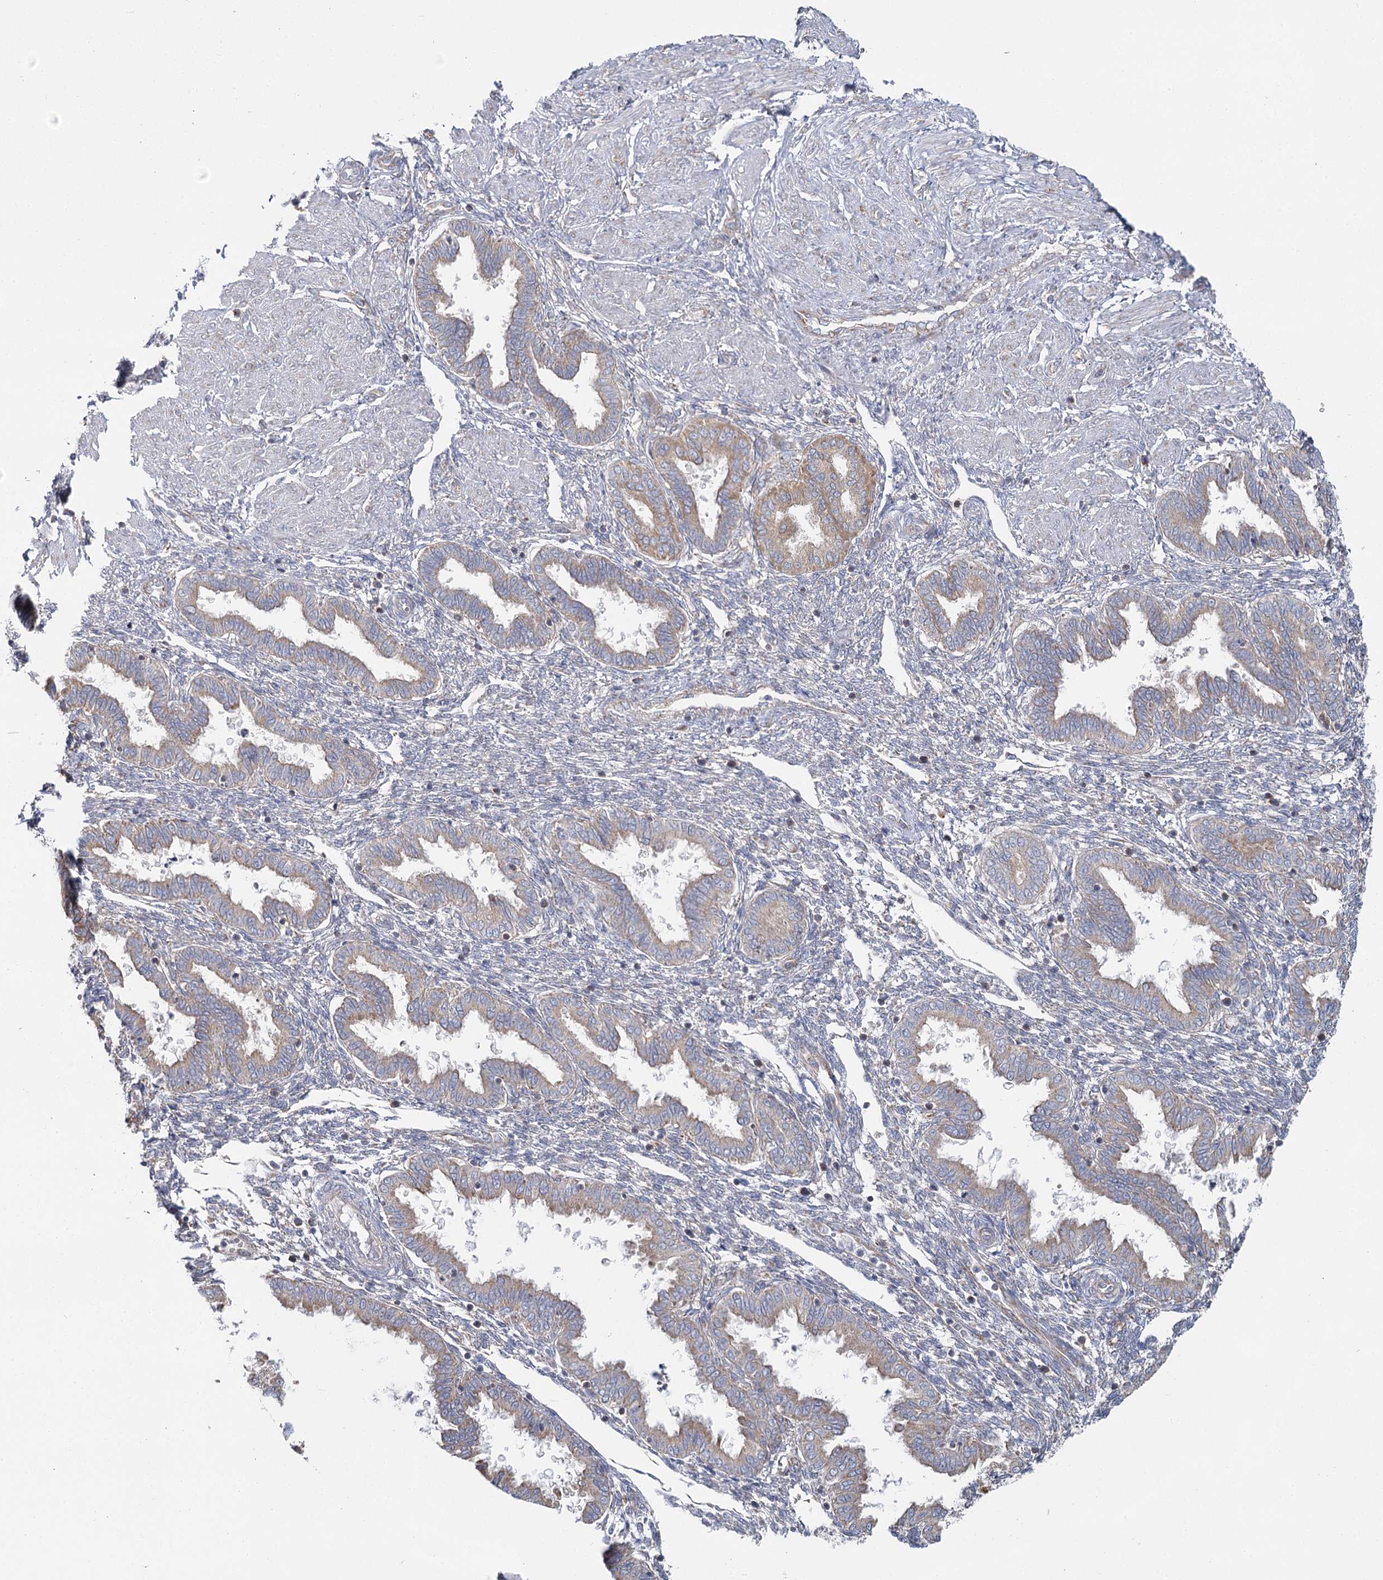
{"staining": {"intensity": "negative", "quantity": "none", "location": "none"}, "tissue": "endometrium", "cell_type": "Cells in endometrial stroma", "image_type": "normal", "snomed": [{"axis": "morphology", "description": "Normal tissue, NOS"}, {"axis": "topography", "description": "Endometrium"}], "caption": "Photomicrograph shows no significant protein expression in cells in endometrial stroma of normal endometrium.", "gene": "ACOX2", "patient": {"sex": "female", "age": 33}}